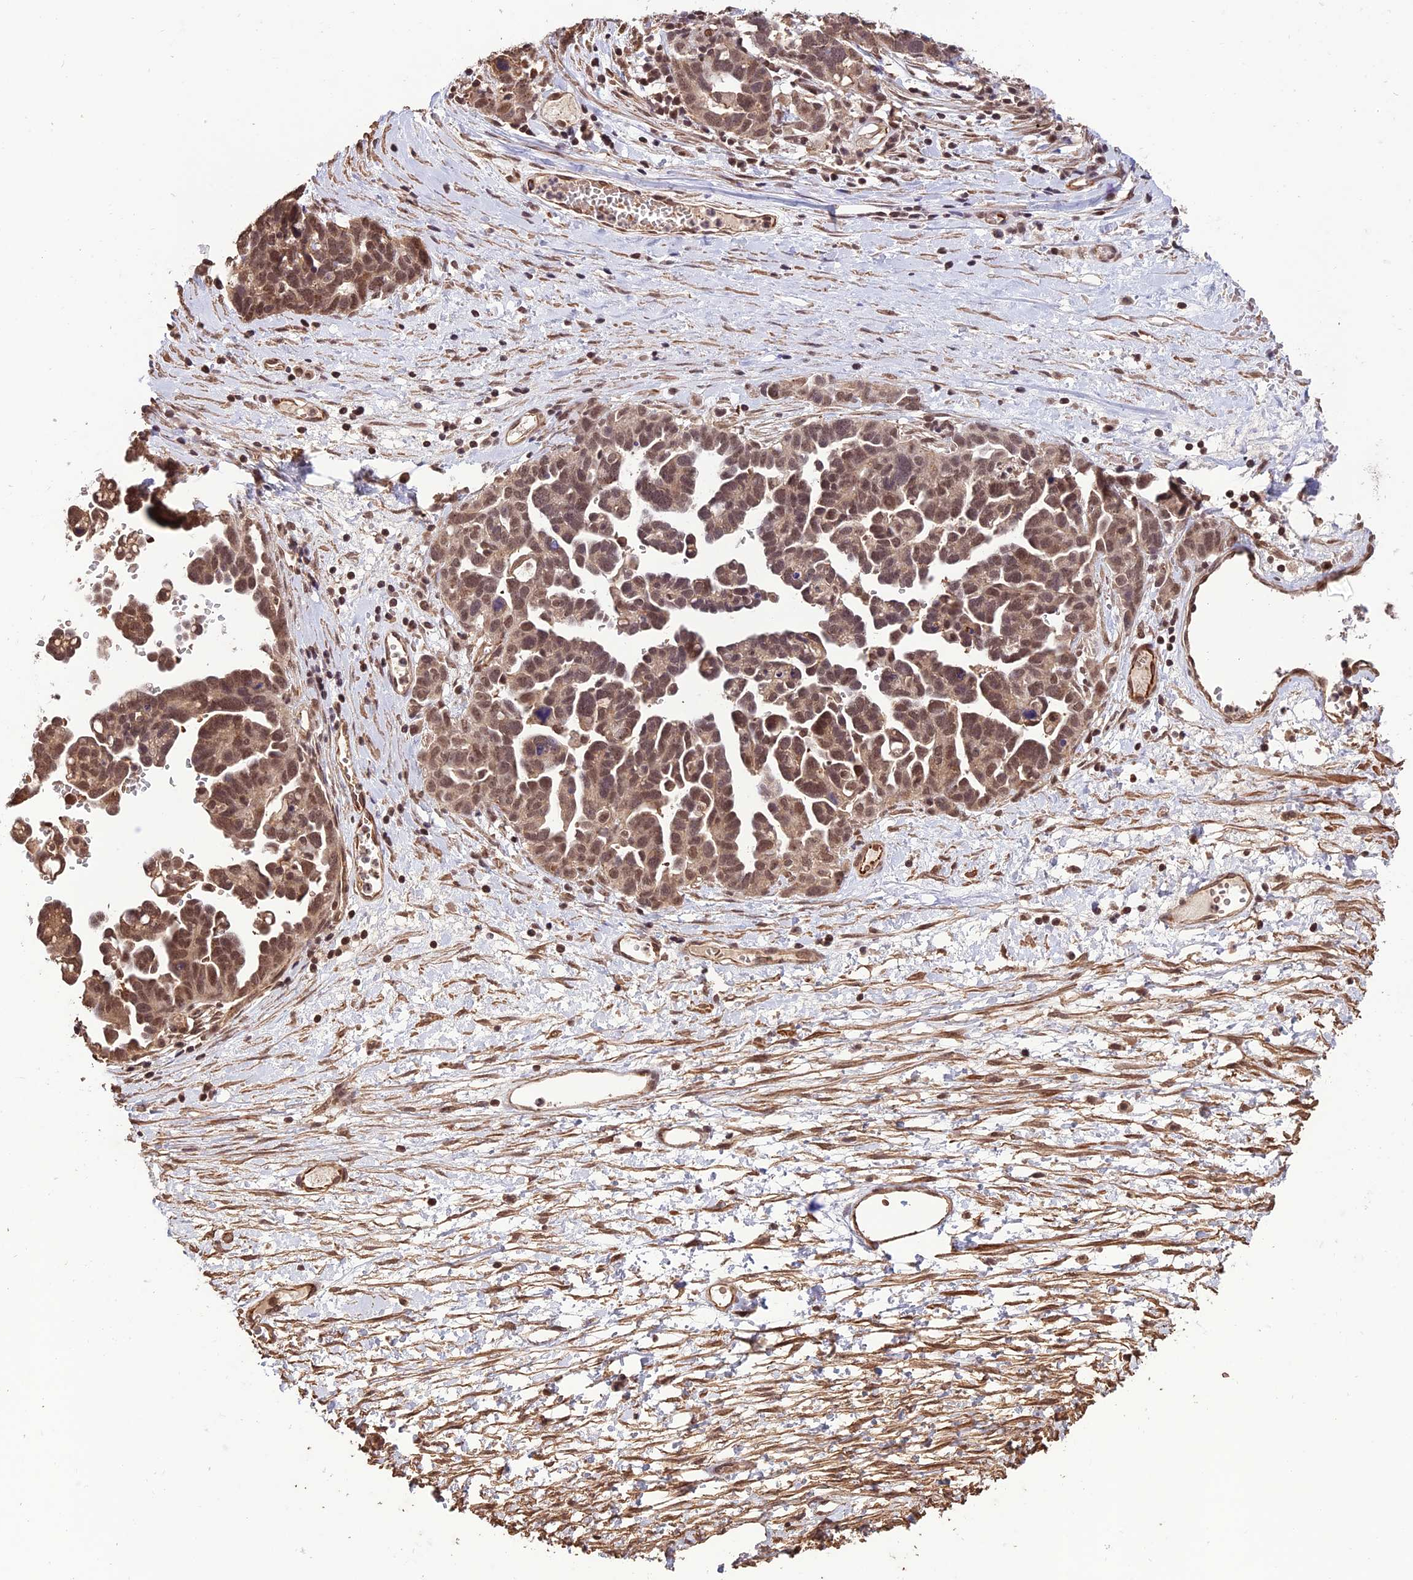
{"staining": {"intensity": "moderate", "quantity": ">75%", "location": "nuclear"}, "tissue": "ovarian cancer", "cell_type": "Tumor cells", "image_type": "cancer", "snomed": [{"axis": "morphology", "description": "Cystadenocarcinoma, serous, NOS"}, {"axis": "topography", "description": "Ovary"}], "caption": "This micrograph reveals ovarian serous cystadenocarcinoma stained with immunohistochemistry (IHC) to label a protein in brown. The nuclear of tumor cells show moderate positivity for the protein. Nuclei are counter-stained blue.", "gene": "CABIN1", "patient": {"sex": "female", "age": 54}}